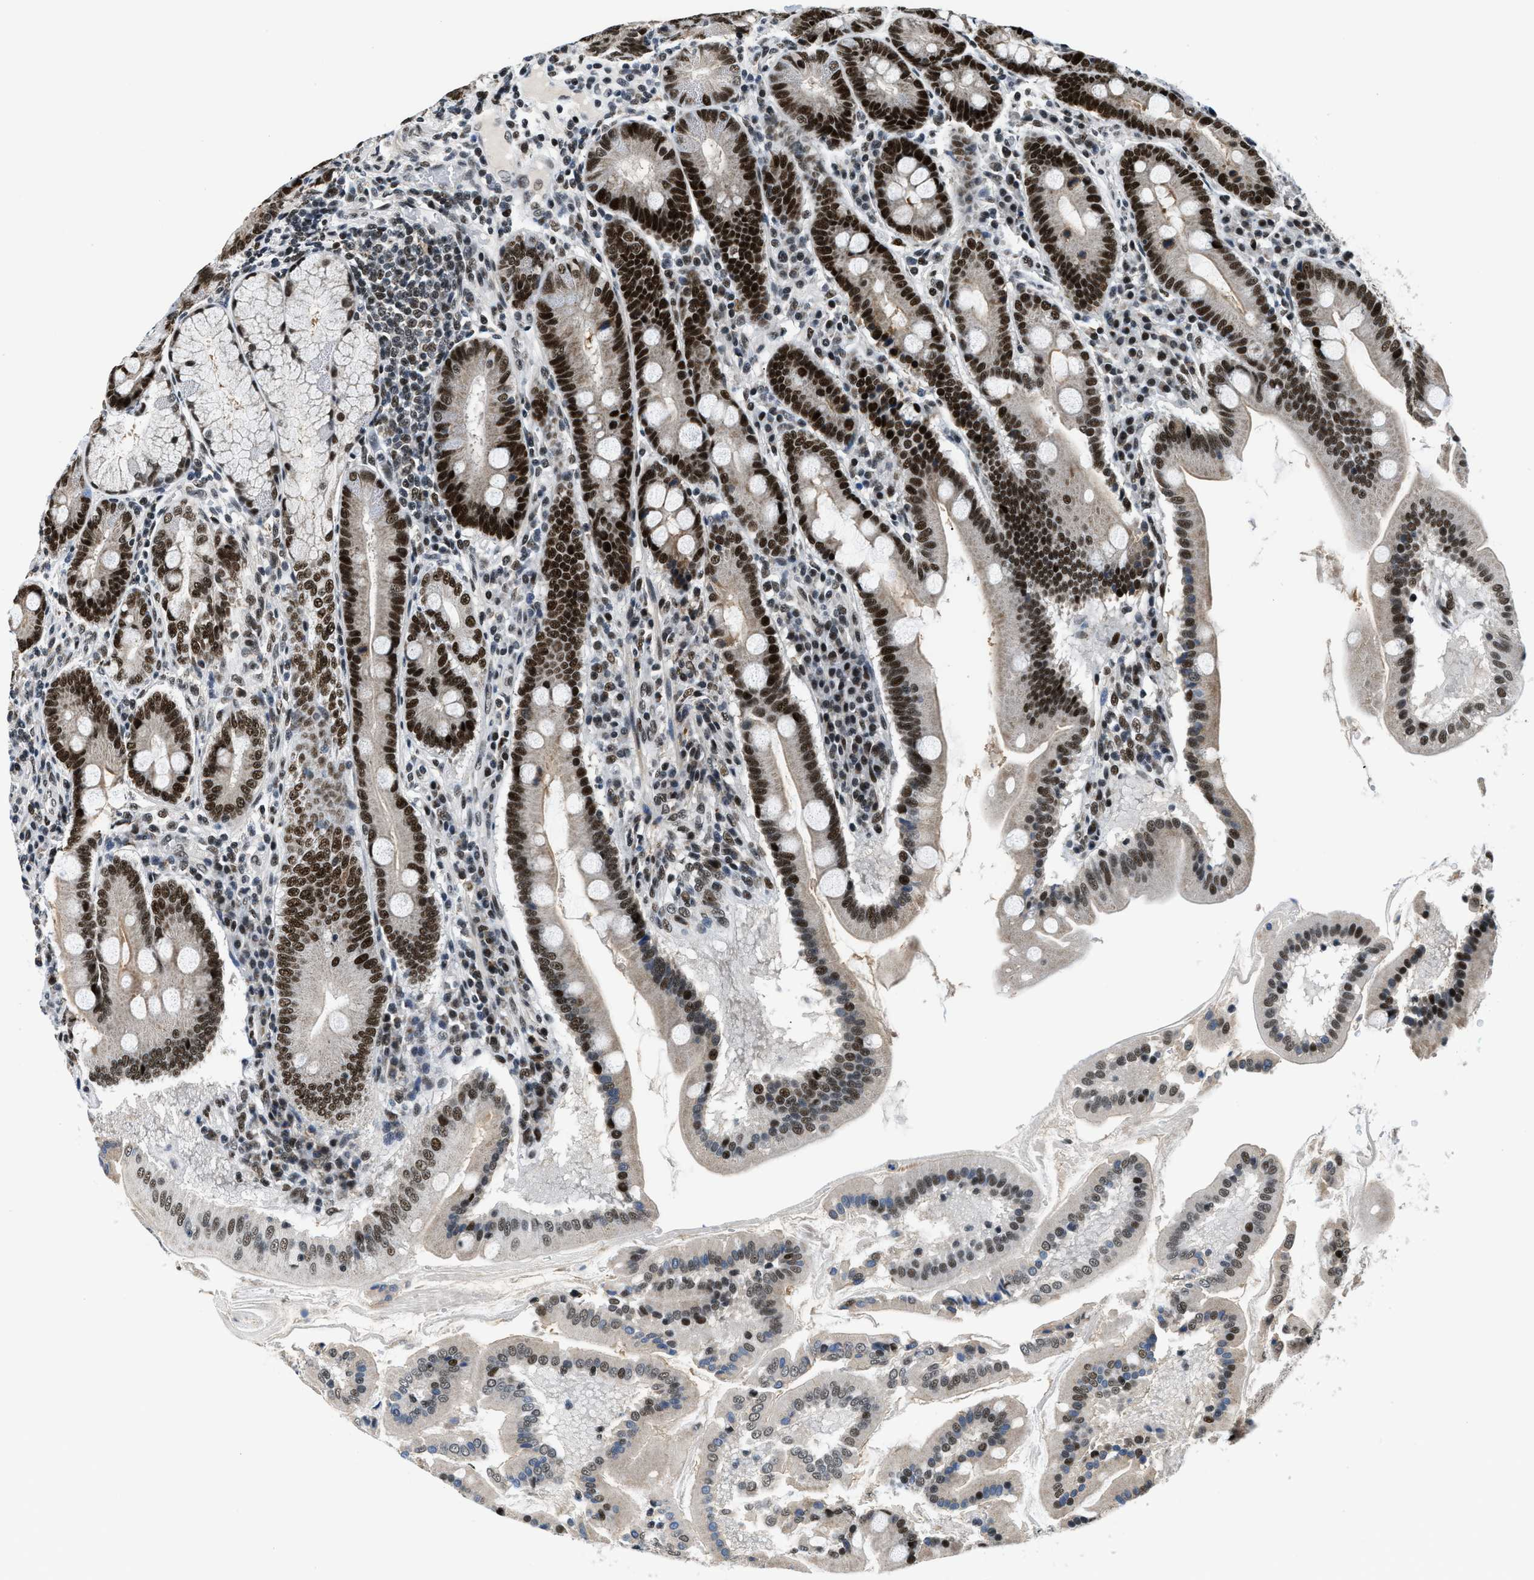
{"staining": {"intensity": "strong", "quantity": ">75%", "location": "nuclear"}, "tissue": "duodenum", "cell_type": "Glandular cells", "image_type": "normal", "snomed": [{"axis": "morphology", "description": "Normal tissue, NOS"}, {"axis": "topography", "description": "Duodenum"}], "caption": "This is a histology image of immunohistochemistry staining of unremarkable duodenum, which shows strong expression in the nuclear of glandular cells.", "gene": "KDM3B", "patient": {"sex": "male", "age": 50}}